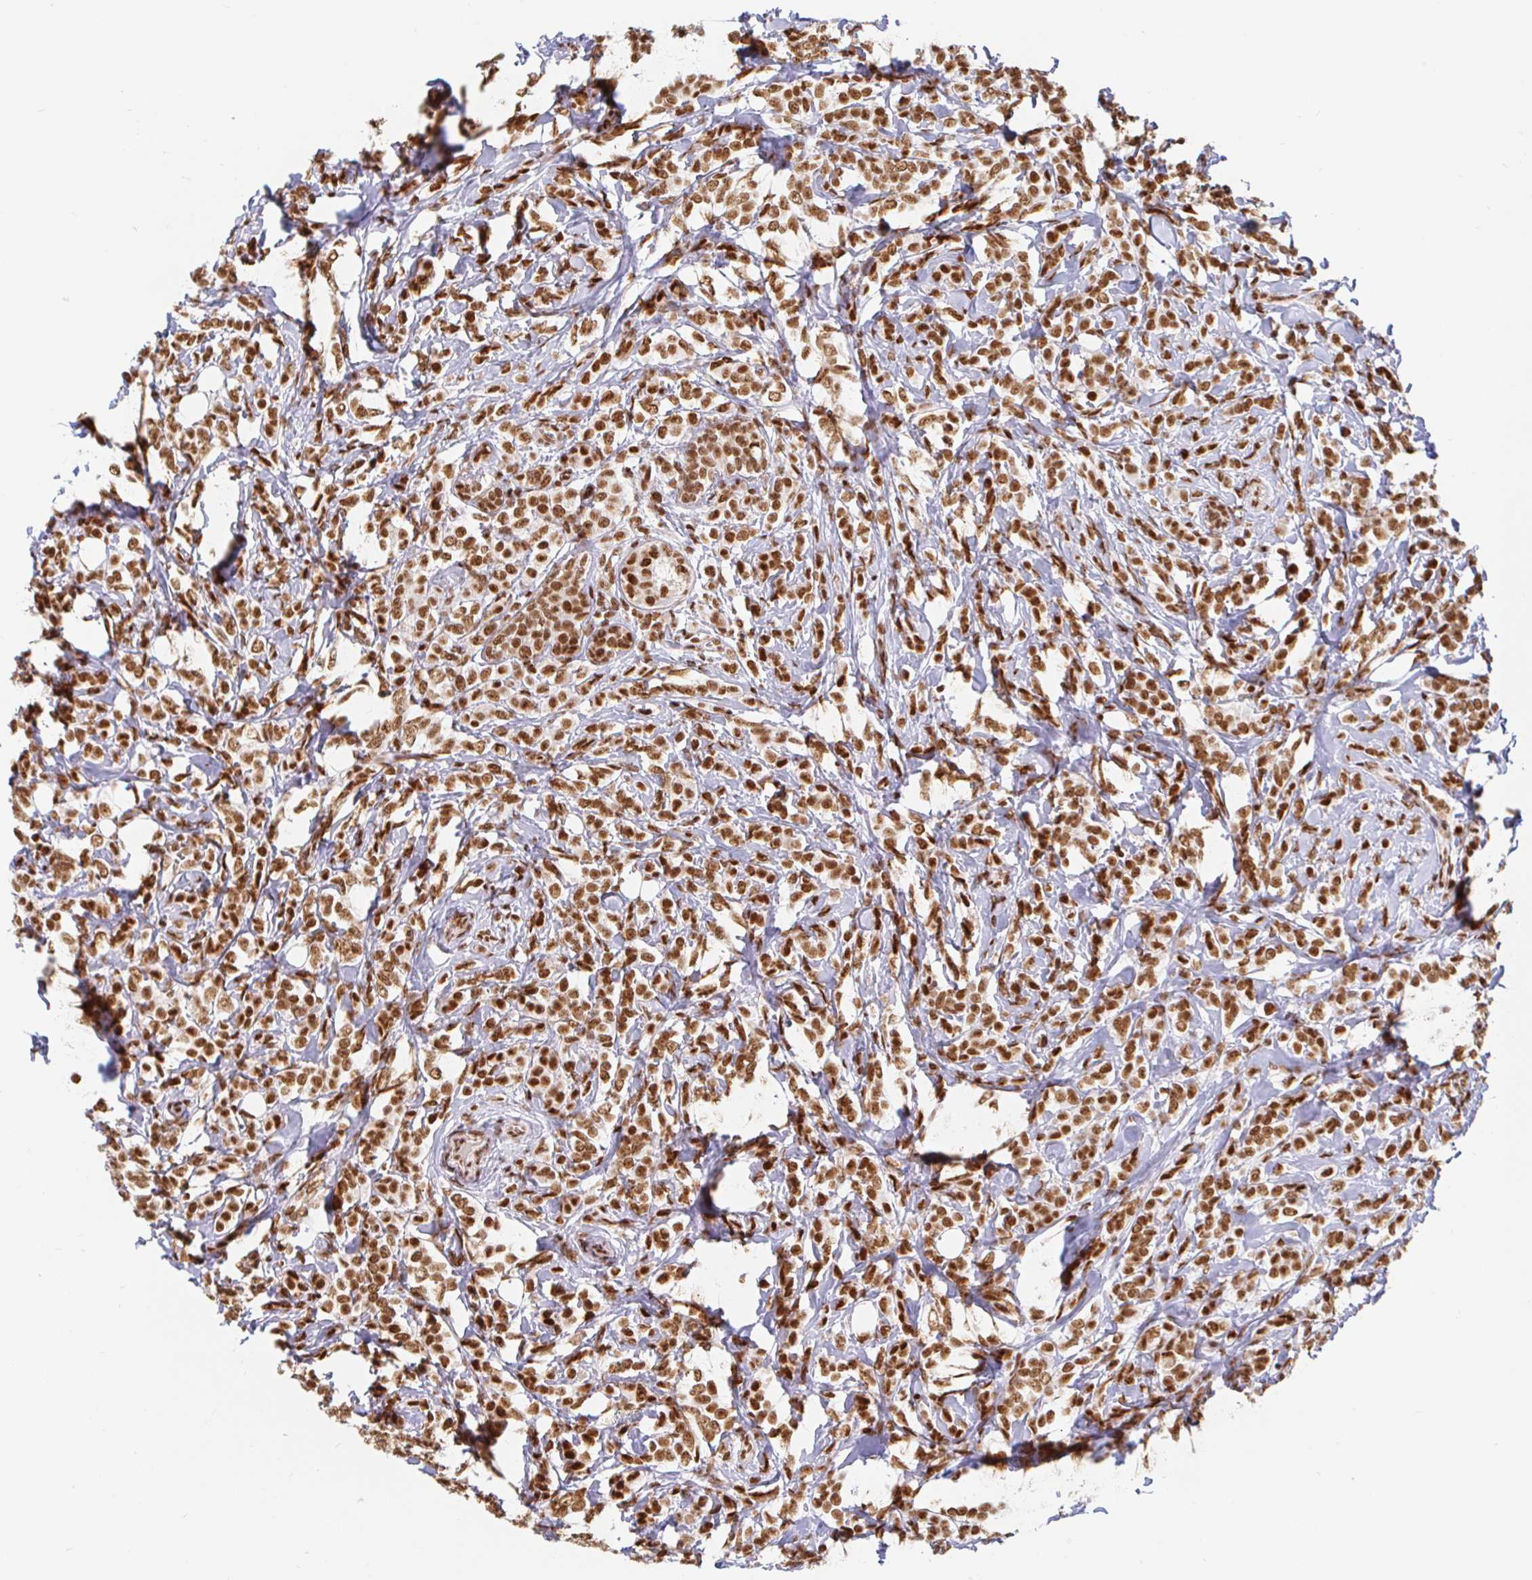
{"staining": {"intensity": "moderate", "quantity": ">75%", "location": "nuclear"}, "tissue": "breast cancer", "cell_type": "Tumor cells", "image_type": "cancer", "snomed": [{"axis": "morphology", "description": "Lobular carcinoma"}, {"axis": "topography", "description": "Breast"}], "caption": "Immunohistochemistry (IHC) photomicrograph of lobular carcinoma (breast) stained for a protein (brown), which exhibits medium levels of moderate nuclear positivity in approximately >75% of tumor cells.", "gene": "RBMX", "patient": {"sex": "female", "age": 49}}